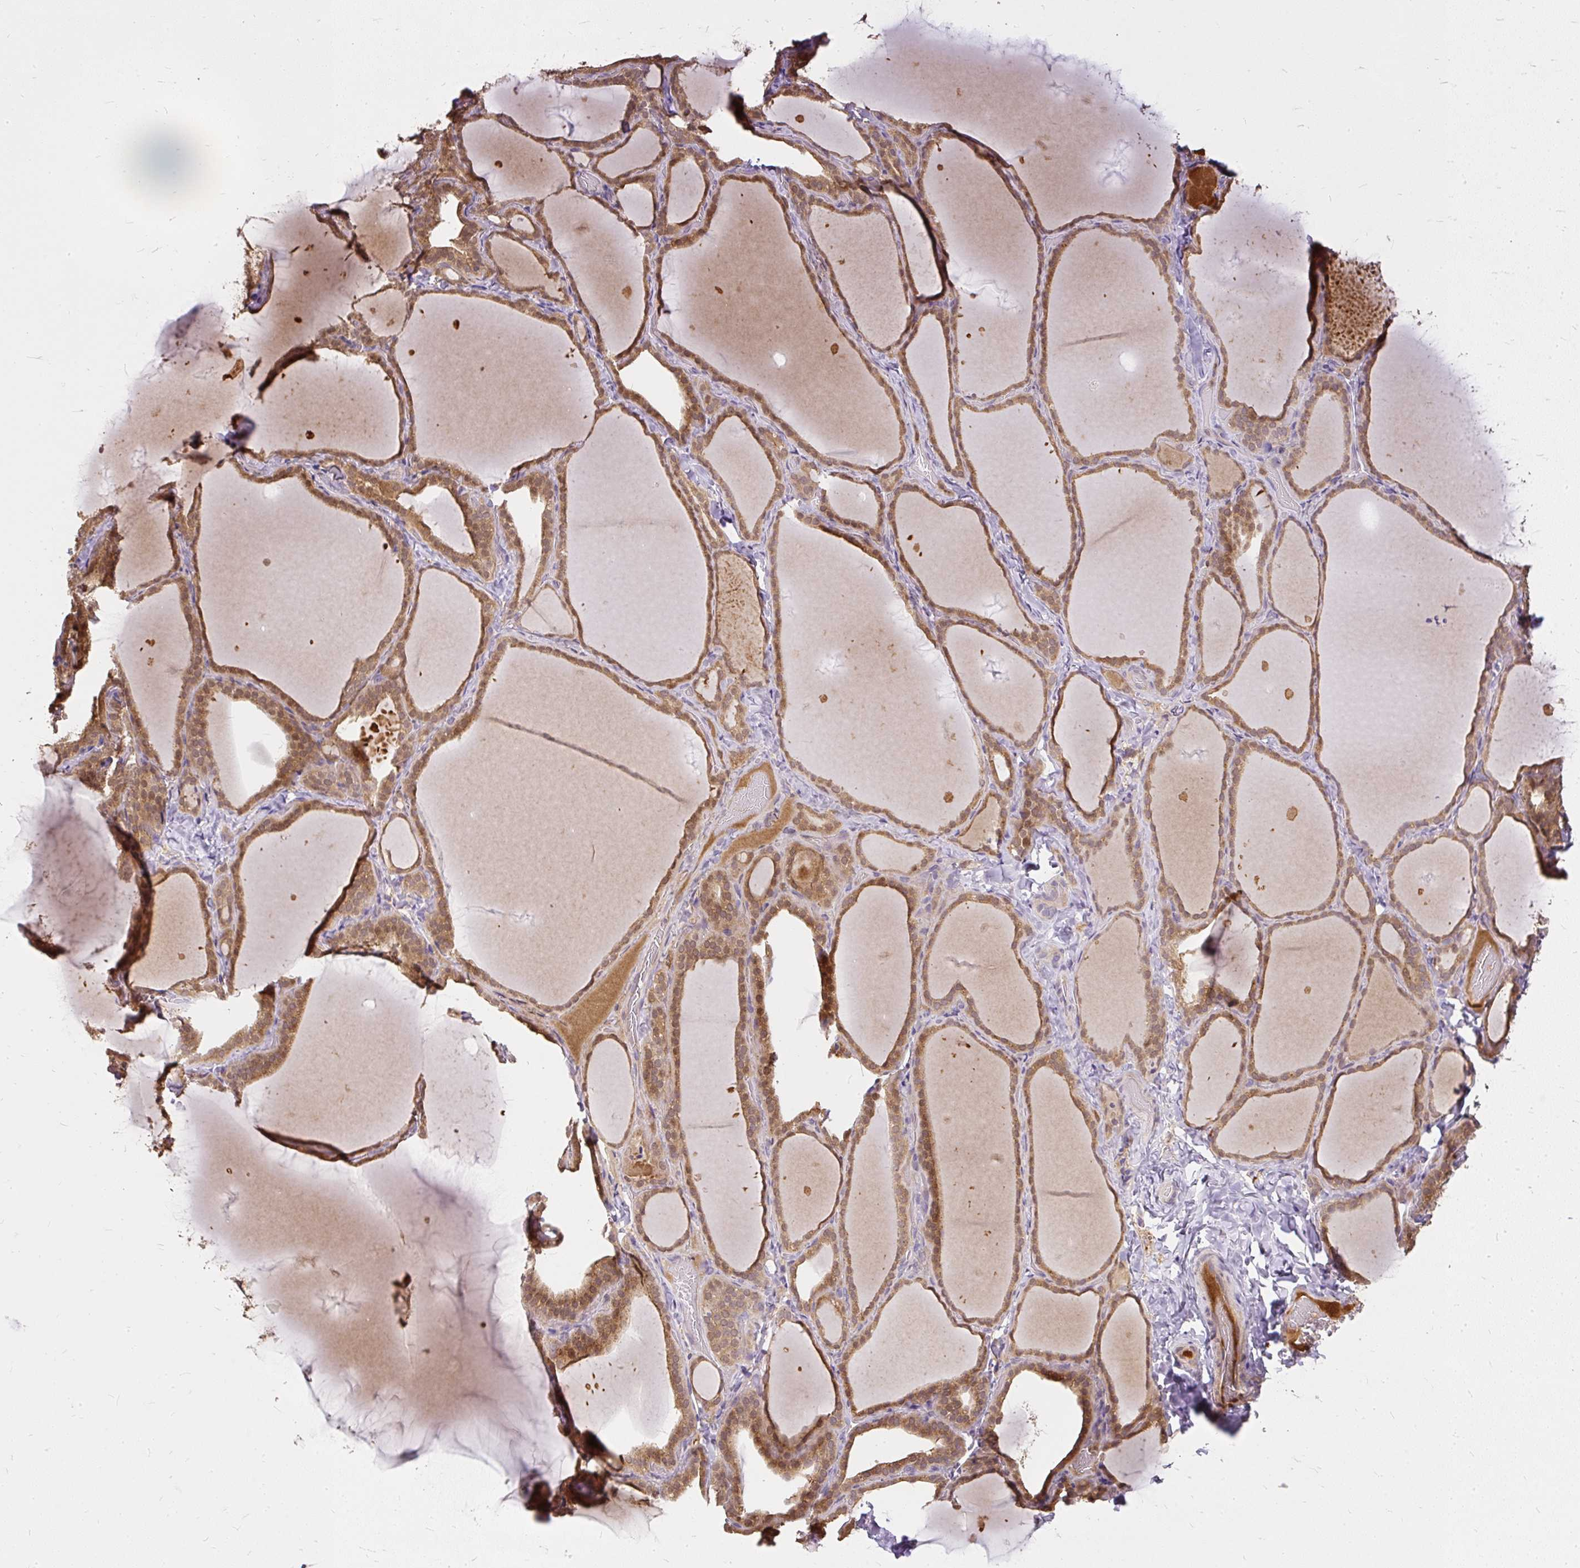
{"staining": {"intensity": "moderate", "quantity": ">75%", "location": "cytoplasmic/membranous"}, "tissue": "thyroid gland", "cell_type": "Glandular cells", "image_type": "normal", "snomed": [{"axis": "morphology", "description": "Normal tissue, NOS"}, {"axis": "topography", "description": "Thyroid gland"}], "caption": "High-magnification brightfield microscopy of benign thyroid gland stained with DAB (brown) and counterstained with hematoxylin (blue). glandular cells exhibit moderate cytoplasmic/membranous expression is appreciated in approximately>75% of cells. Using DAB (3,3'-diaminobenzidine) (brown) and hematoxylin (blue) stains, captured at high magnification using brightfield microscopy.", "gene": "AP5S1", "patient": {"sex": "female", "age": 22}}